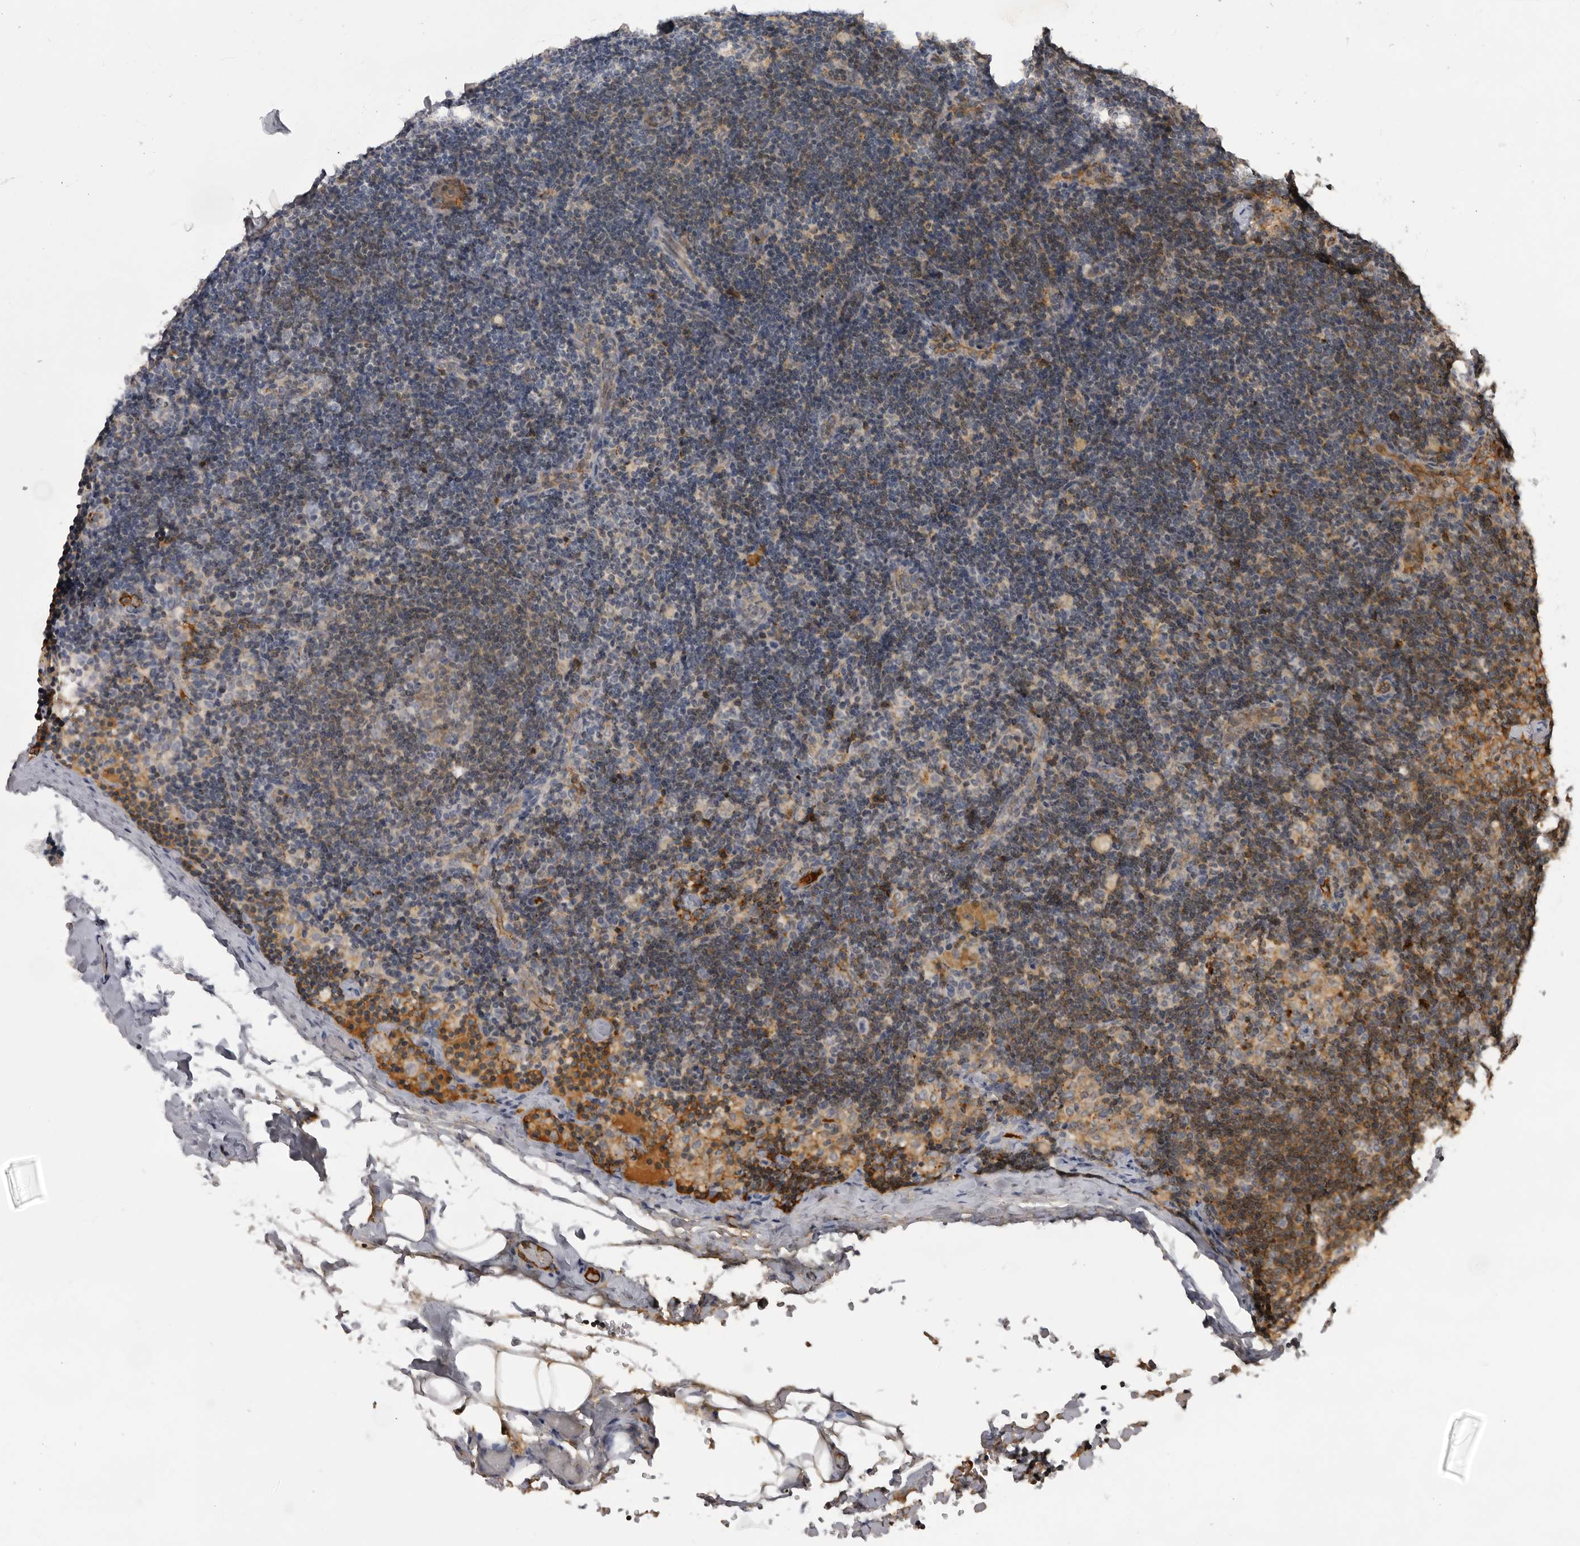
{"staining": {"intensity": "negative", "quantity": "none", "location": "none"}, "tissue": "lymph node", "cell_type": "Germinal center cells", "image_type": "normal", "snomed": [{"axis": "morphology", "description": "Normal tissue, NOS"}, {"axis": "topography", "description": "Lymph node"}], "caption": "Lymph node was stained to show a protein in brown. There is no significant staining in germinal center cells. (DAB (3,3'-diaminobenzidine) IHC visualized using brightfield microscopy, high magnification).", "gene": "PLEKHF2", "patient": {"sex": "female", "age": 14}}